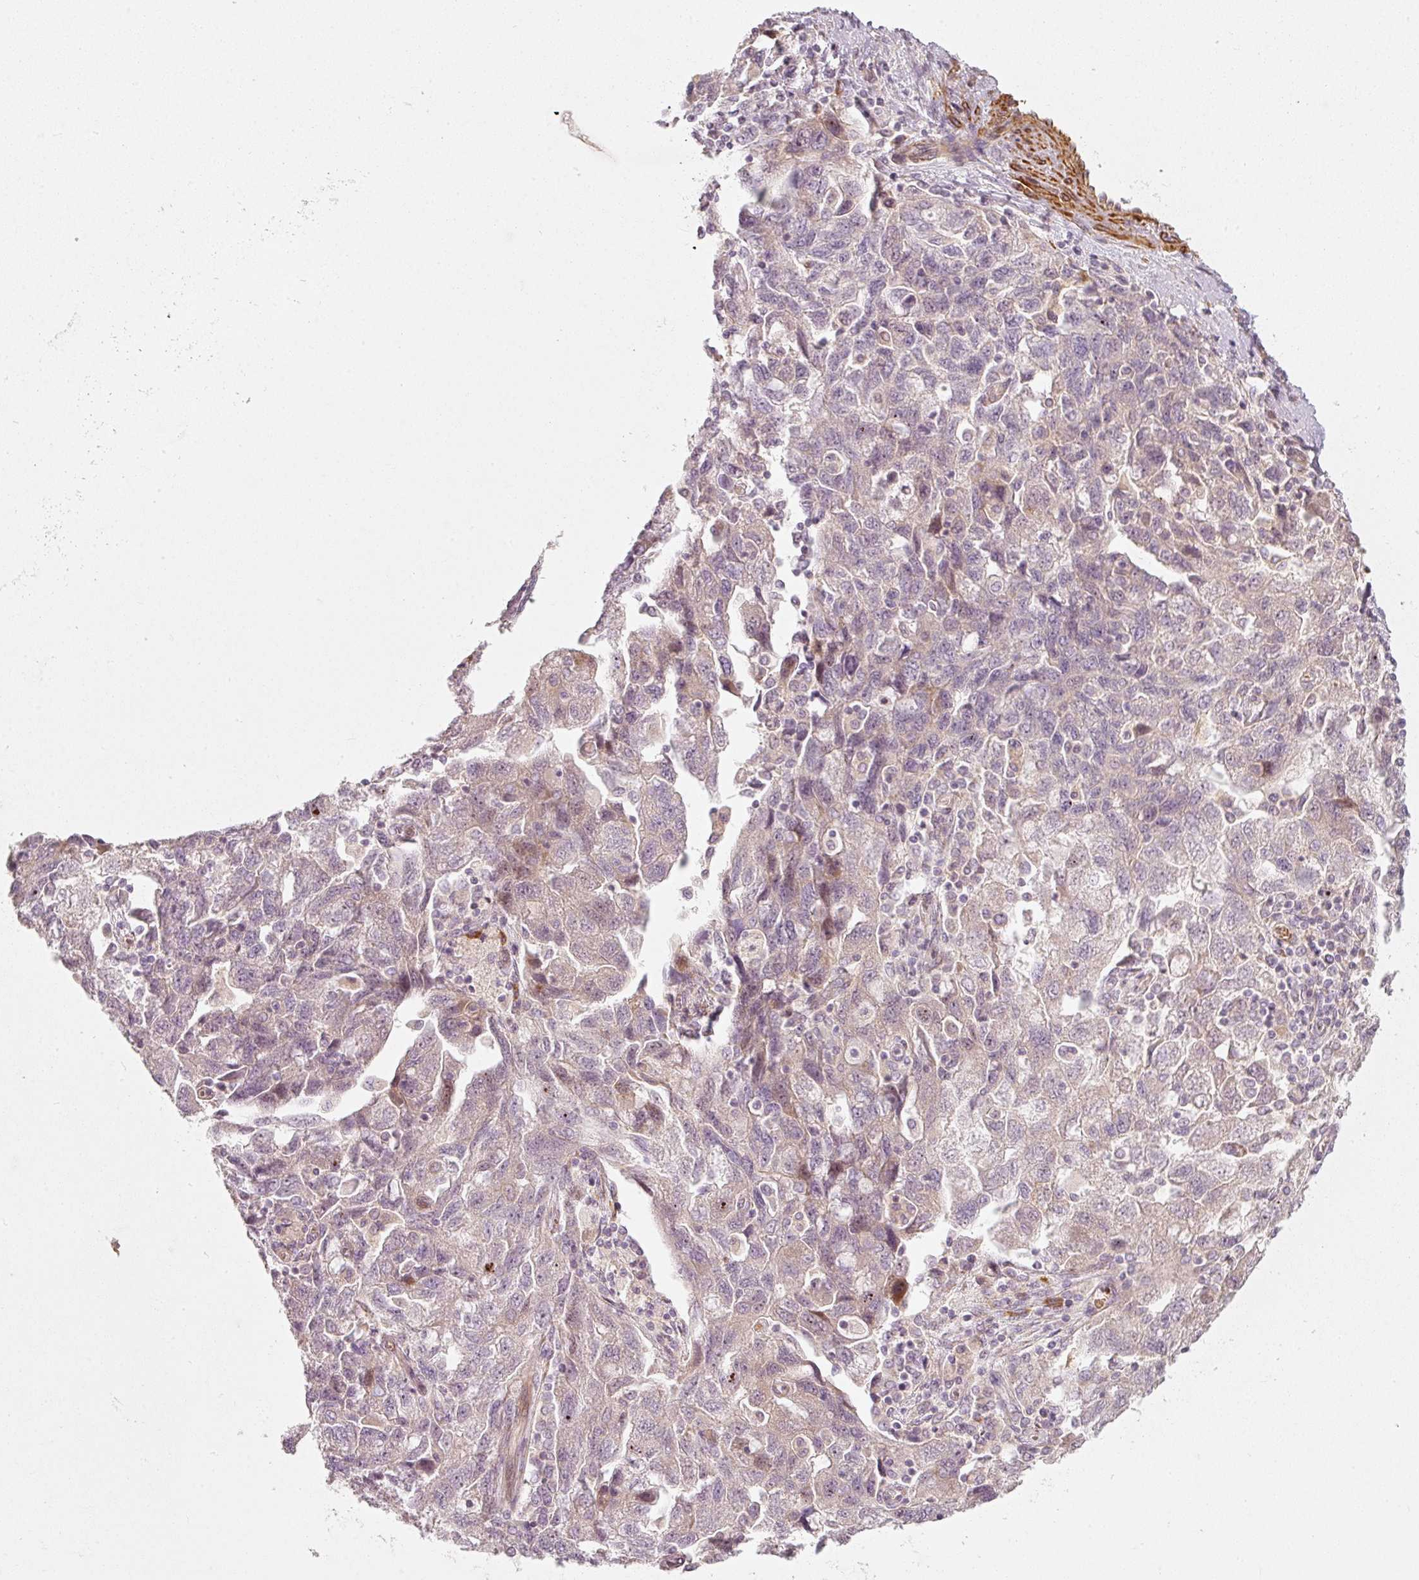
{"staining": {"intensity": "negative", "quantity": "none", "location": "none"}, "tissue": "ovarian cancer", "cell_type": "Tumor cells", "image_type": "cancer", "snomed": [{"axis": "morphology", "description": "Carcinoma, NOS"}, {"axis": "morphology", "description": "Cystadenocarcinoma, serous, NOS"}, {"axis": "topography", "description": "Ovary"}], "caption": "High magnification brightfield microscopy of ovarian cancer (serous cystadenocarcinoma) stained with DAB (brown) and counterstained with hematoxylin (blue): tumor cells show no significant positivity.", "gene": "KCNQ1", "patient": {"sex": "female", "age": 69}}